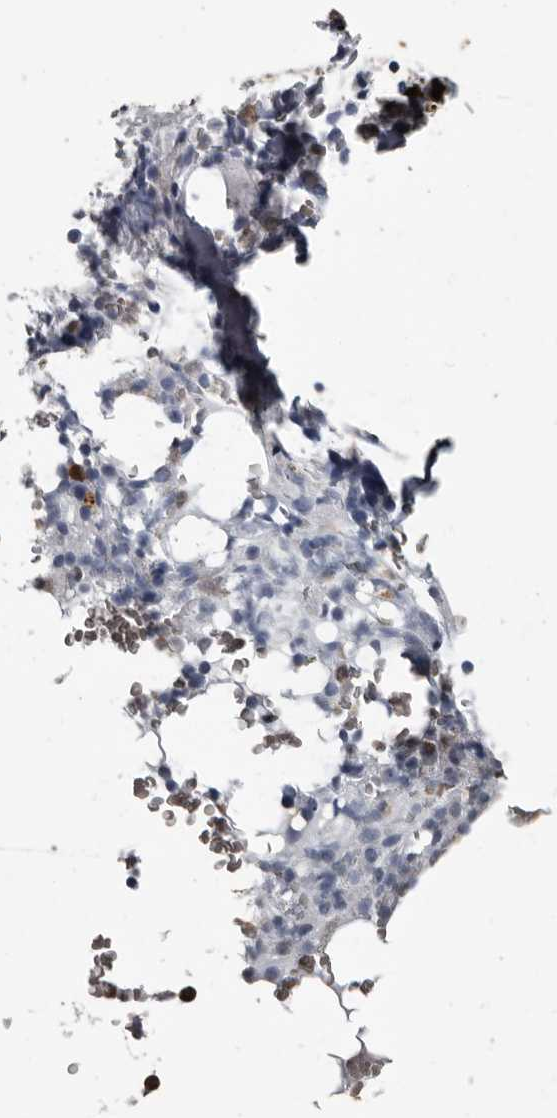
{"staining": {"intensity": "strong", "quantity": "25%-75%", "location": "cytoplasmic/membranous,nuclear"}, "tissue": "bone marrow", "cell_type": "Hematopoietic cells", "image_type": "normal", "snomed": [{"axis": "morphology", "description": "Normal tissue, NOS"}, {"axis": "topography", "description": "Bone marrow"}], "caption": "The micrograph reveals staining of benign bone marrow, revealing strong cytoplasmic/membranous,nuclear protein expression (brown color) within hematopoietic cells.", "gene": "TPD52L1", "patient": {"sex": "male", "age": 58}}